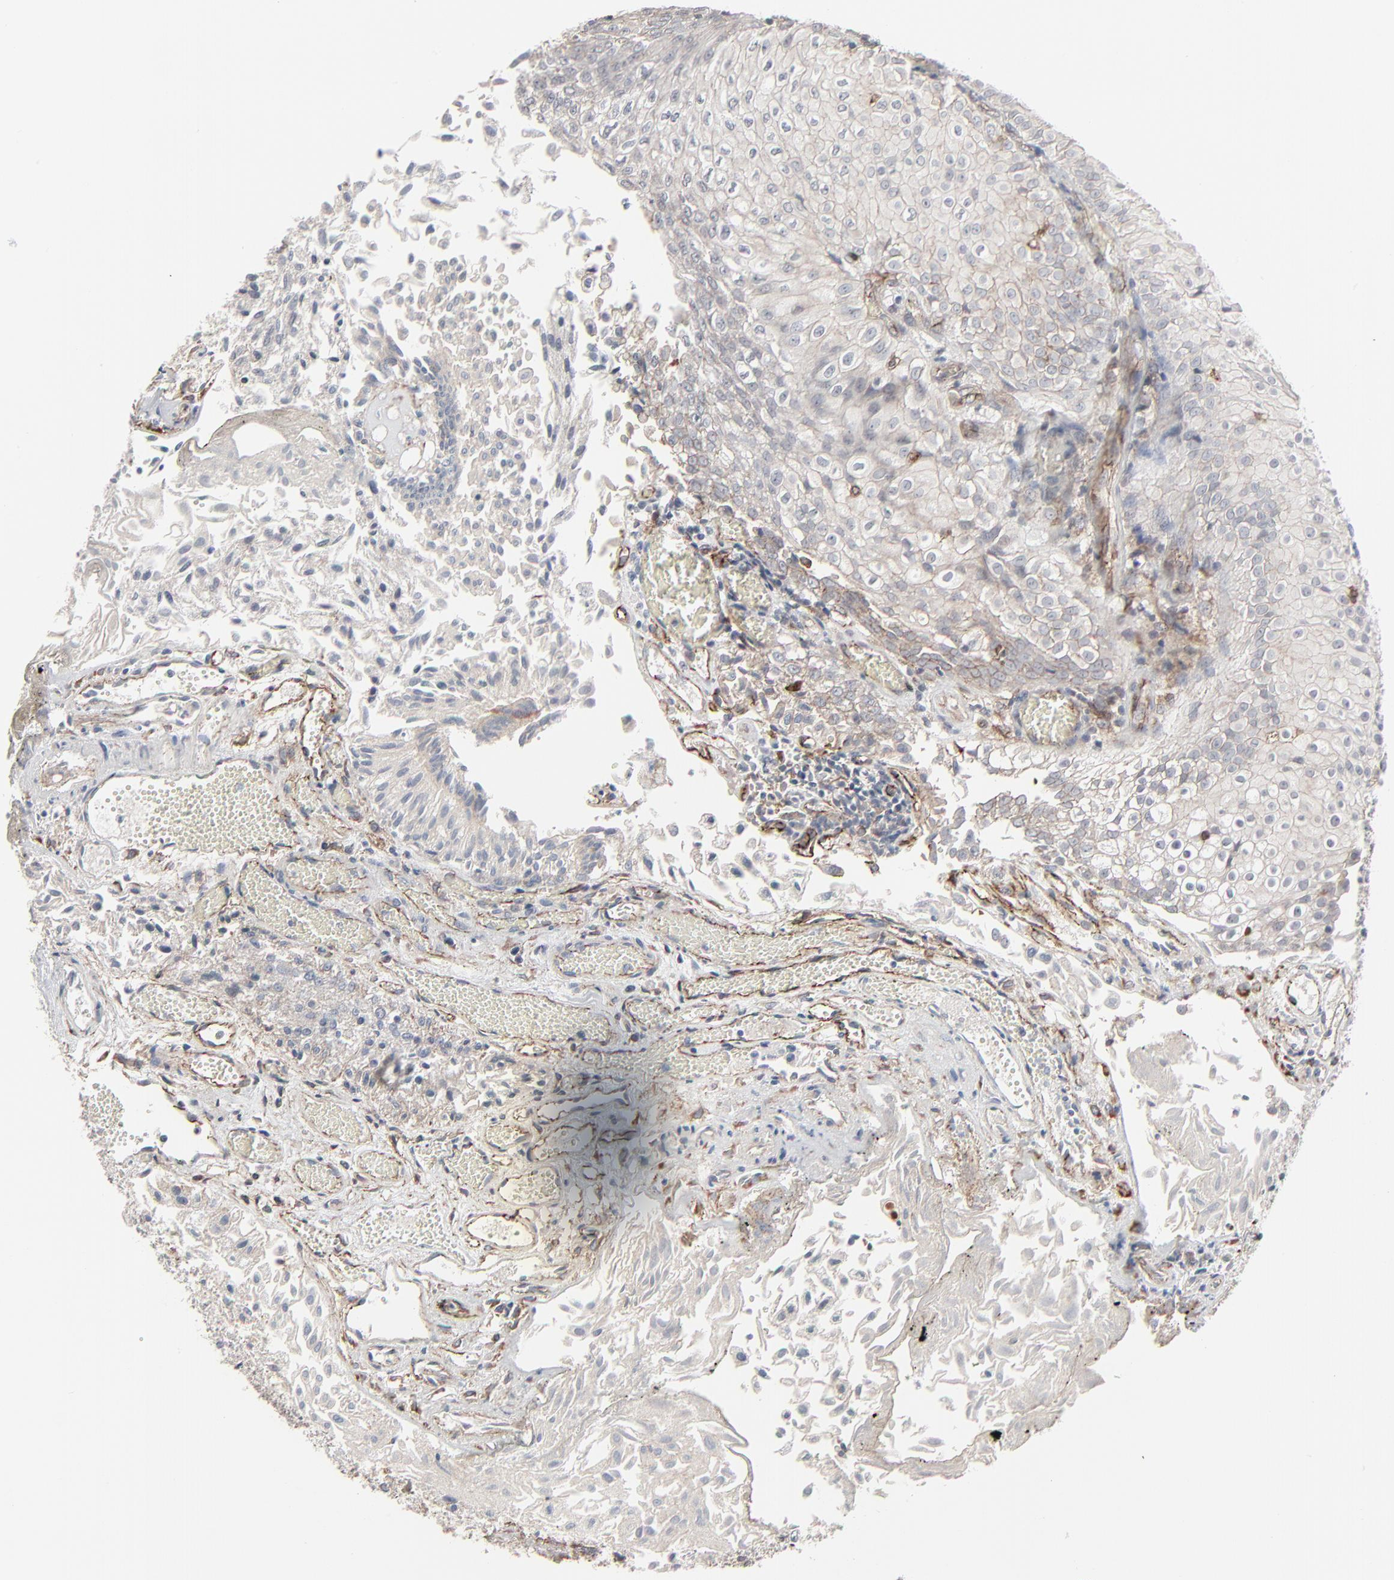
{"staining": {"intensity": "weak", "quantity": "25%-75%", "location": "cytoplasmic/membranous"}, "tissue": "urothelial cancer", "cell_type": "Tumor cells", "image_type": "cancer", "snomed": [{"axis": "morphology", "description": "Urothelial carcinoma, Low grade"}, {"axis": "topography", "description": "Urinary bladder"}], "caption": "Approximately 25%-75% of tumor cells in urothelial cancer display weak cytoplasmic/membranous protein expression as visualized by brown immunohistochemical staining.", "gene": "CTNND1", "patient": {"sex": "male", "age": 86}}